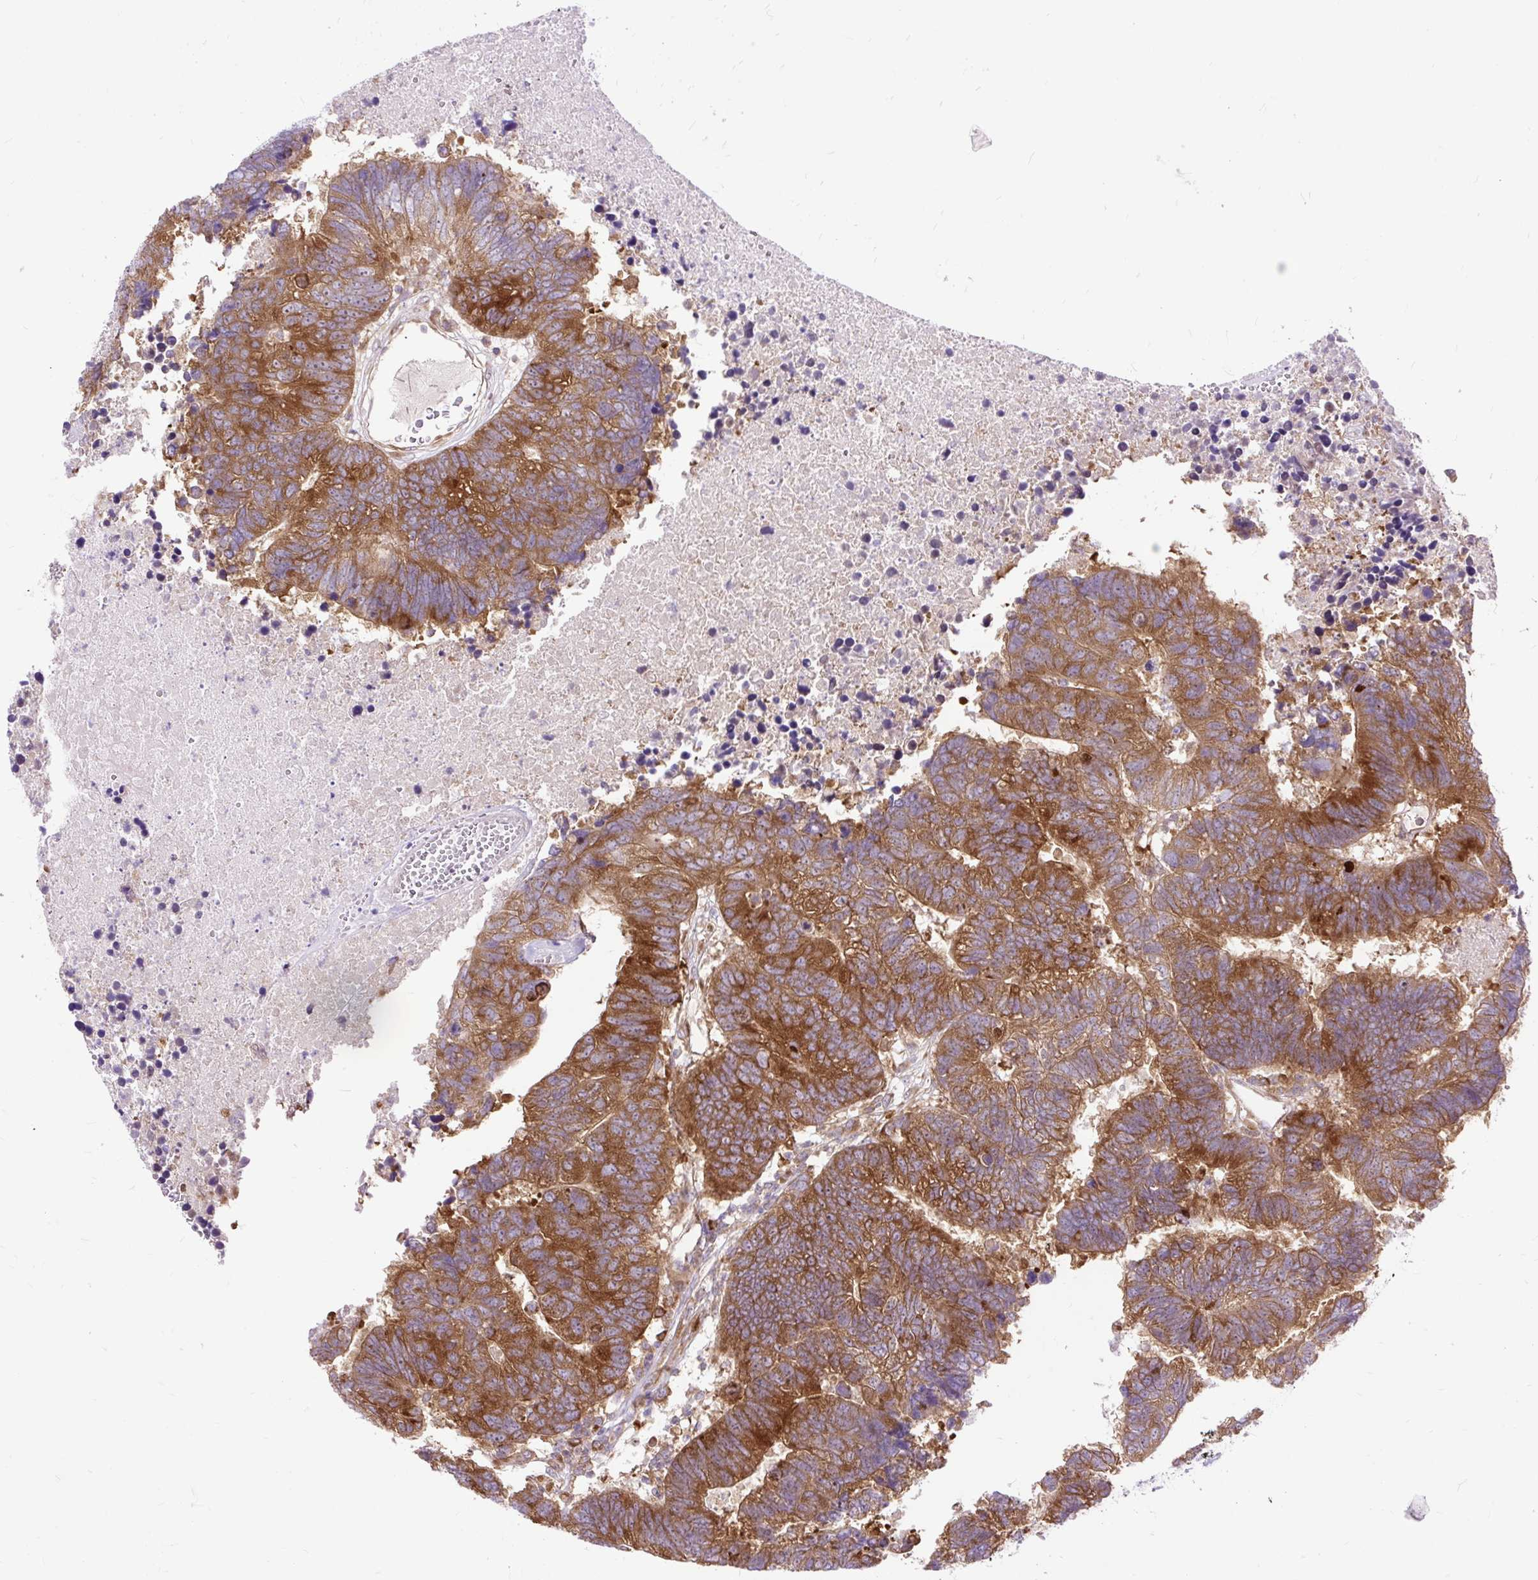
{"staining": {"intensity": "moderate", "quantity": ">75%", "location": "cytoplasmic/membranous"}, "tissue": "colorectal cancer", "cell_type": "Tumor cells", "image_type": "cancer", "snomed": [{"axis": "morphology", "description": "Adenocarcinoma, NOS"}, {"axis": "topography", "description": "Colon"}], "caption": "Colorectal cancer tissue exhibits moderate cytoplasmic/membranous expression in about >75% of tumor cells, visualized by immunohistochemistry. Ihc stains the protein of interest in brown and the nuclei are stained blue.", "gene": "RPS5", "patient": {"sex": "female", "age": 48}}